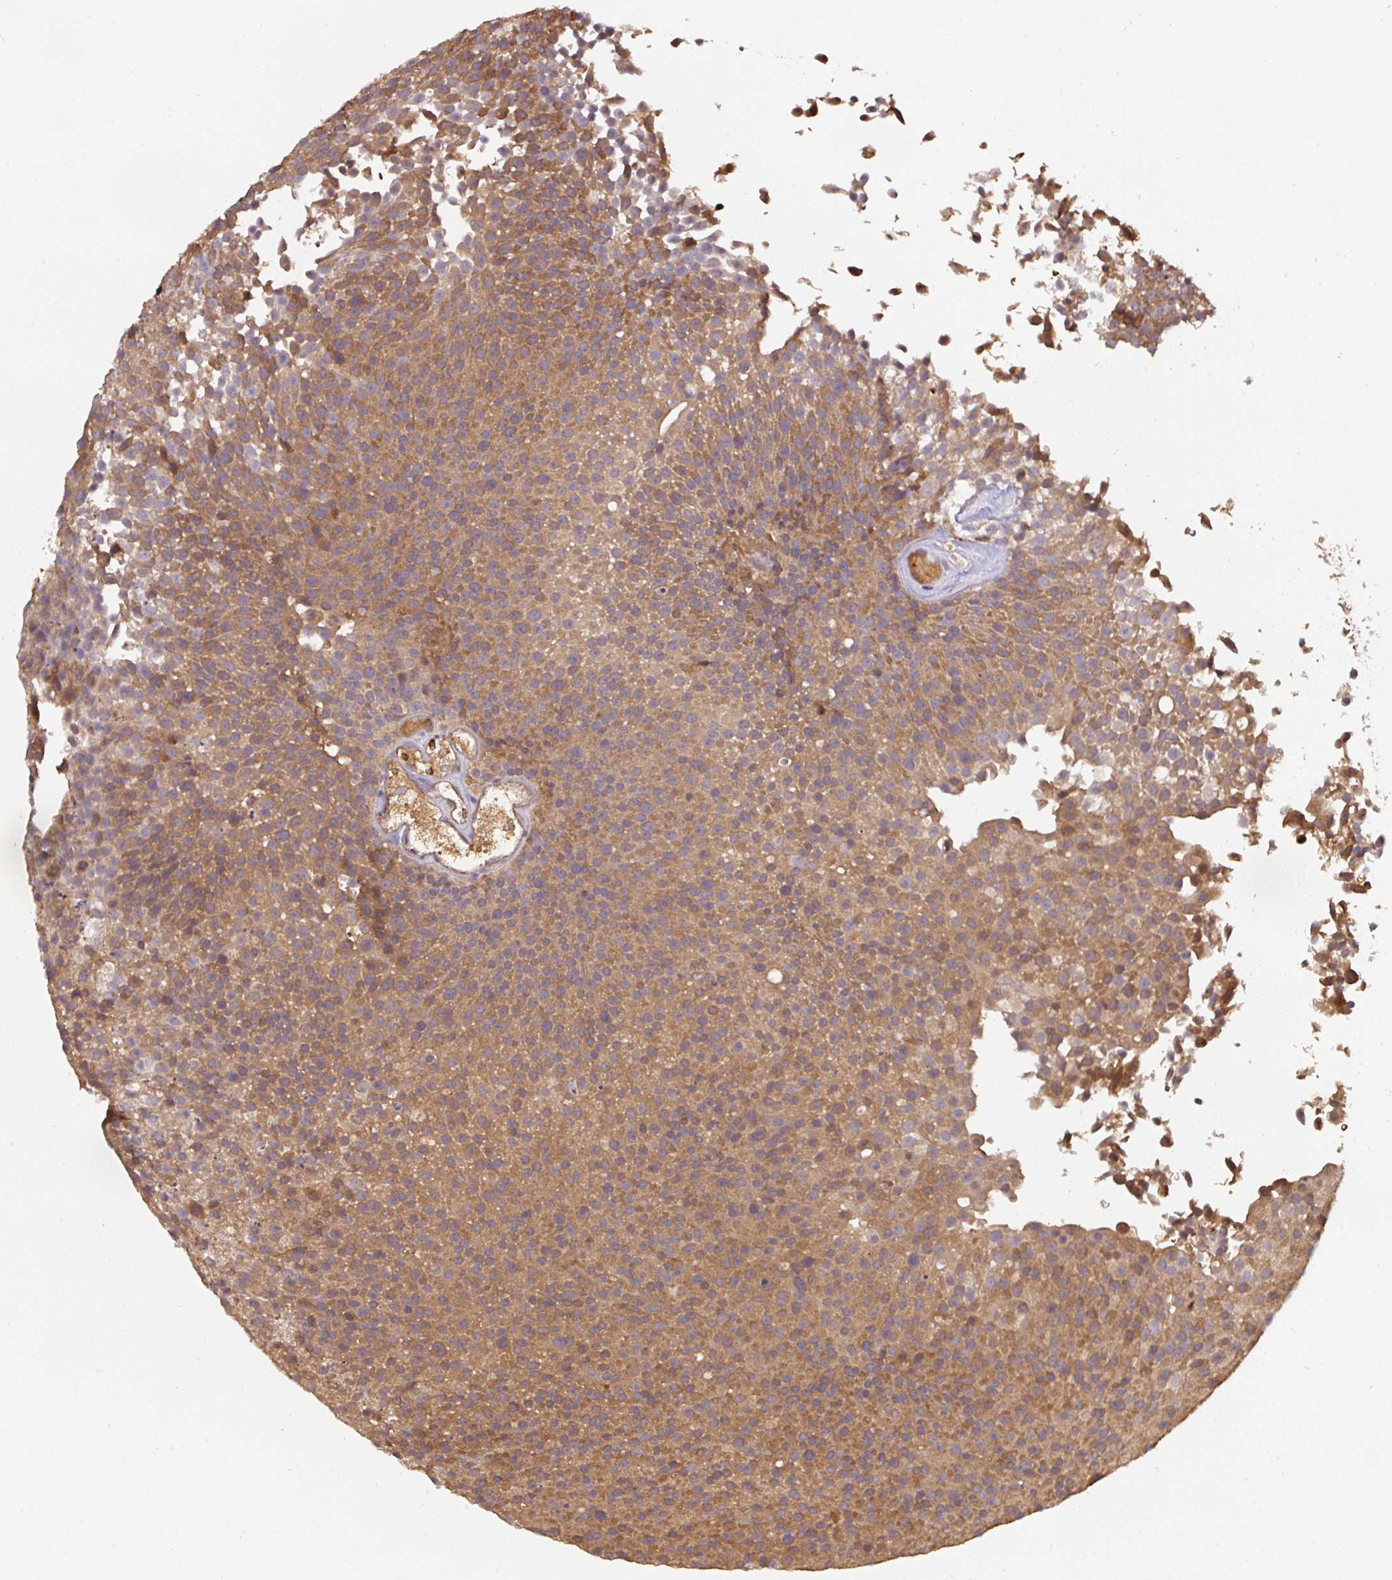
{"staining": {"intensity": "moderate", "quantity": ">75%", "location": "cytoplasmic/membranous"}, "tissue": "urothelial cancer", "cell_type": "Tumor cells", "image_type": "cancer", "snomed": [{"axis": "morphology", "description": "Urothelial carcinoma, Low grade"}, {"axis": "topography", "description": "Urinary bladder"}], "caption": "This photomicrograph reveals IHC staining of urothelial cancer, with medium moderate cytoplasmic/membranous staining in about >75% of tumor cells.", "gene": "ST13", "patient": {"sex": "female", "age": 79}}